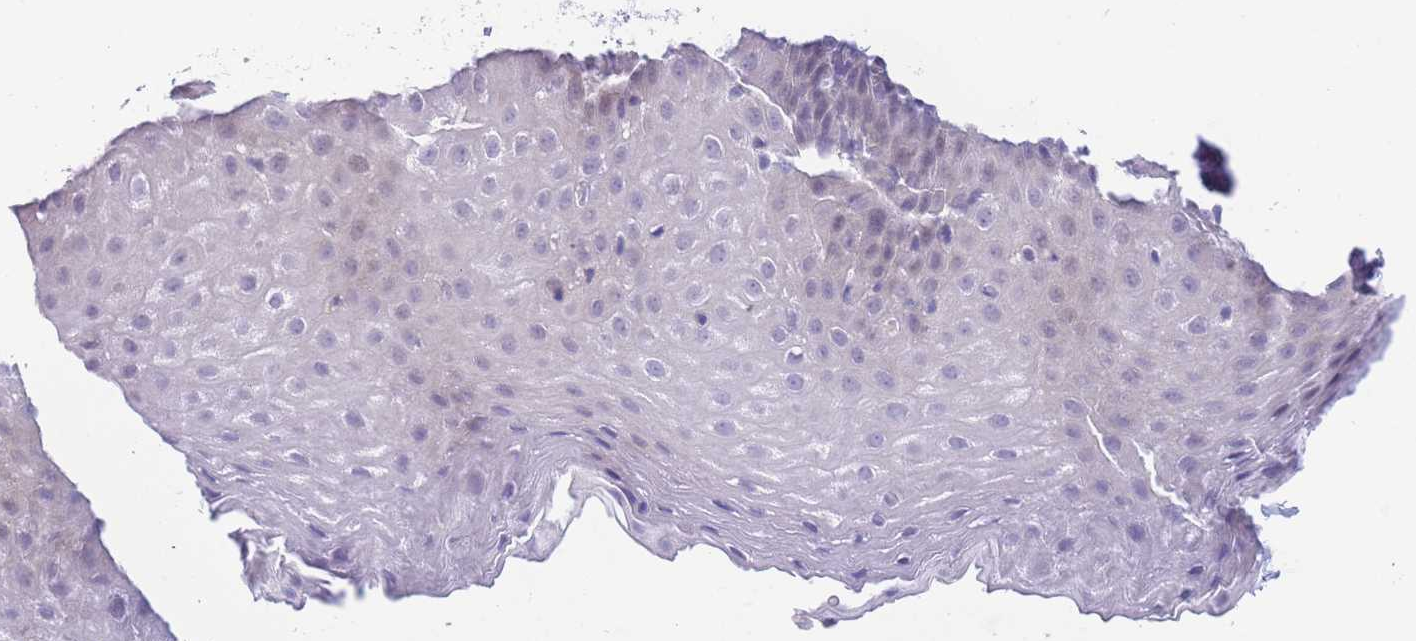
{"staining": {"intensity": "weak", "quantity": "<25%", "location": "nuclear"}, "tissue": "esophagus", "cell_type": "Squamous epithelial cells", "image_type": "normal", "snomed": [{"axis": "morphology", "description": "Normal tissue, NOS"}, {"axis": "topography", "description": "Esophagus"}], "caption": "Immunohistochemistry (IHC) of benign esophagus demonstrates no positivity in squamous epithelial cells.", "gene": "PRR23A", "patient": {"sex": "female", "age": 61}}